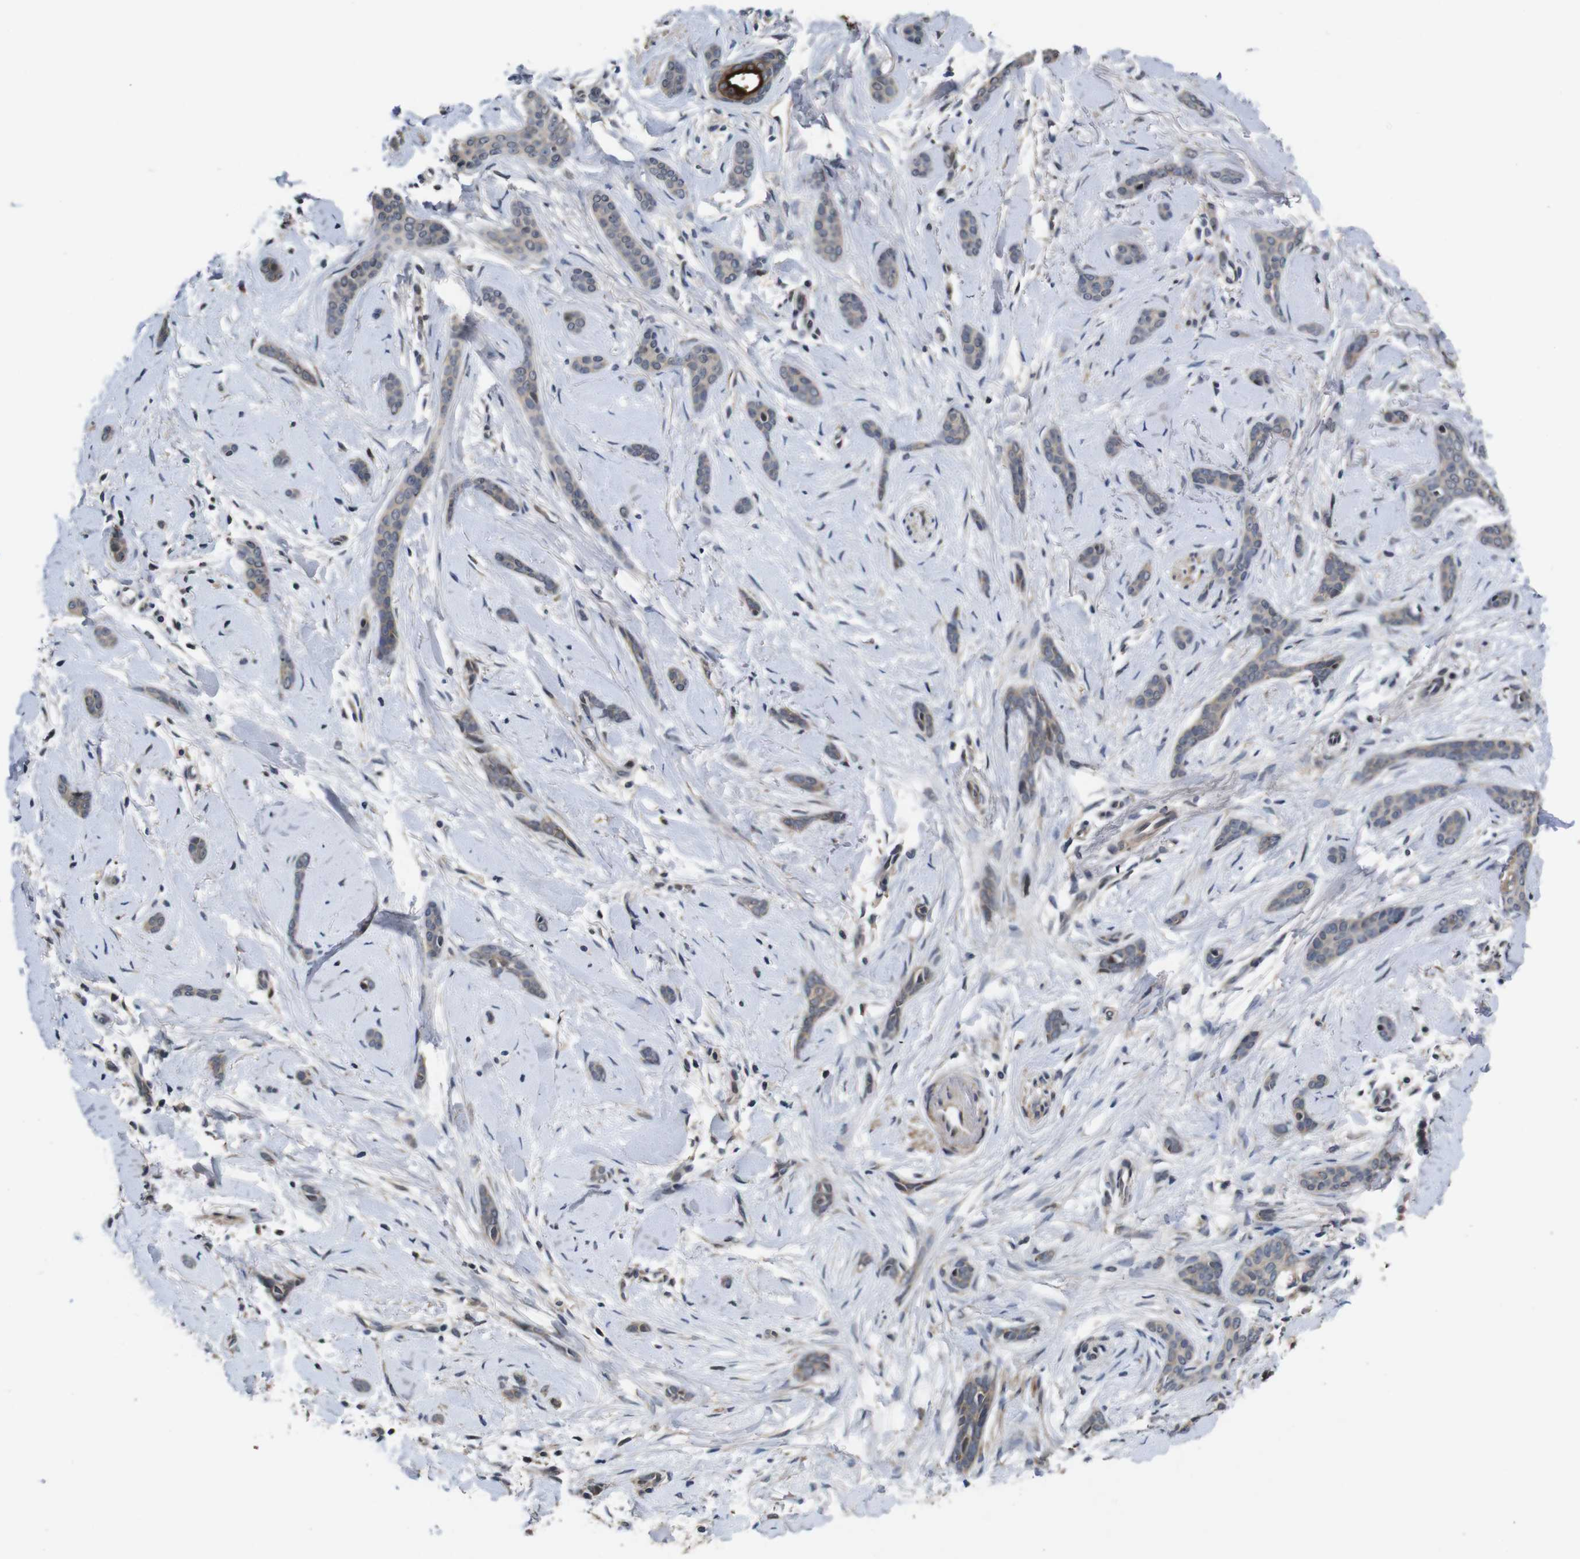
{"staining": {"intensity": "weak", "quantity": "25%-75%", "location": "cytoplasmic/membranous"}, "tissue": "skin cancer", "cell_type": "Tumor cells", "image_type": "cancer", "snomed": [{"axis": "morphology", "description": "Basal cell carcinoma"}, {"axis": "morphology", "description": "Adnexal tumor, benign"}, {"axis": "topography", "description": "Skin"}], "caption": "Immunohistochemistry micrograph of neoplastic tissue: skin cancer stained using immunohistochemistry (IHC) shows low levels of weak protein expression localized specifically in the cytoplasmic/membranous of tumor cells, appearing as a cytoplasmic/membranous brown color.", "gene": "ZBTB46", "patient": {"sex": "female", "age": 42}}